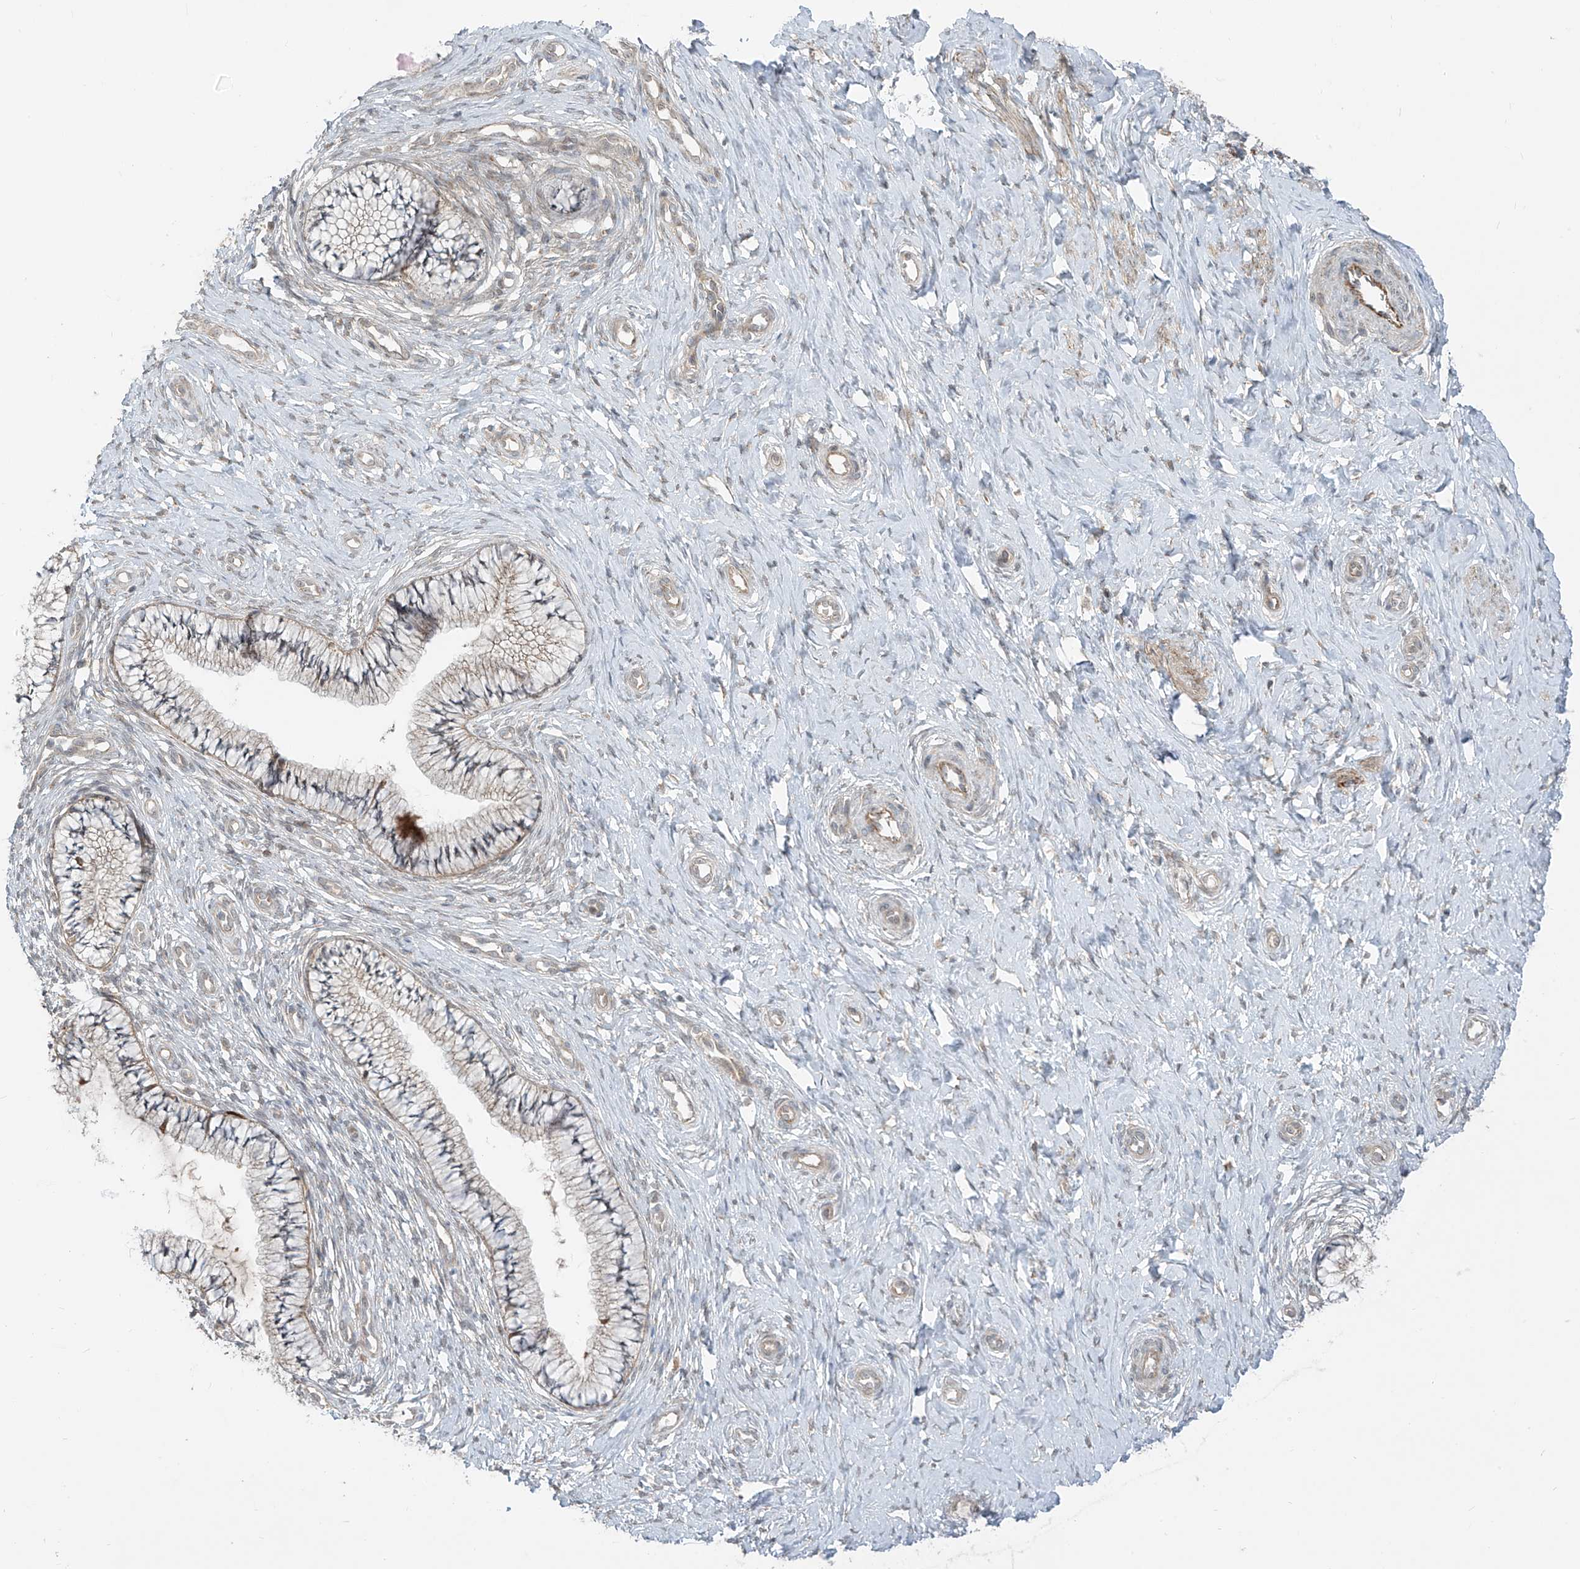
{"staining": {"intensity": "moderate", "quantity": "25%-75%", "location": "cytoplasmic/membranous"}, "tissue": "cervix", "cell_type": "Glandular cells", "image_type": "normal", "snomed": [{"axis": "morphology", "description": "Normal tissue, NOS"}, {"axis": "topography", "description": "Cervix"}], "caption": "Protein expression by immunohistochemistry (IHC) demonstrates moderate cytoplasmic/membranous staining in approximately 25%-75% of glandular cells in unremarkable cervix.", "gene": "PDE11A", "patient": {"sex": "female", "age": 36}}